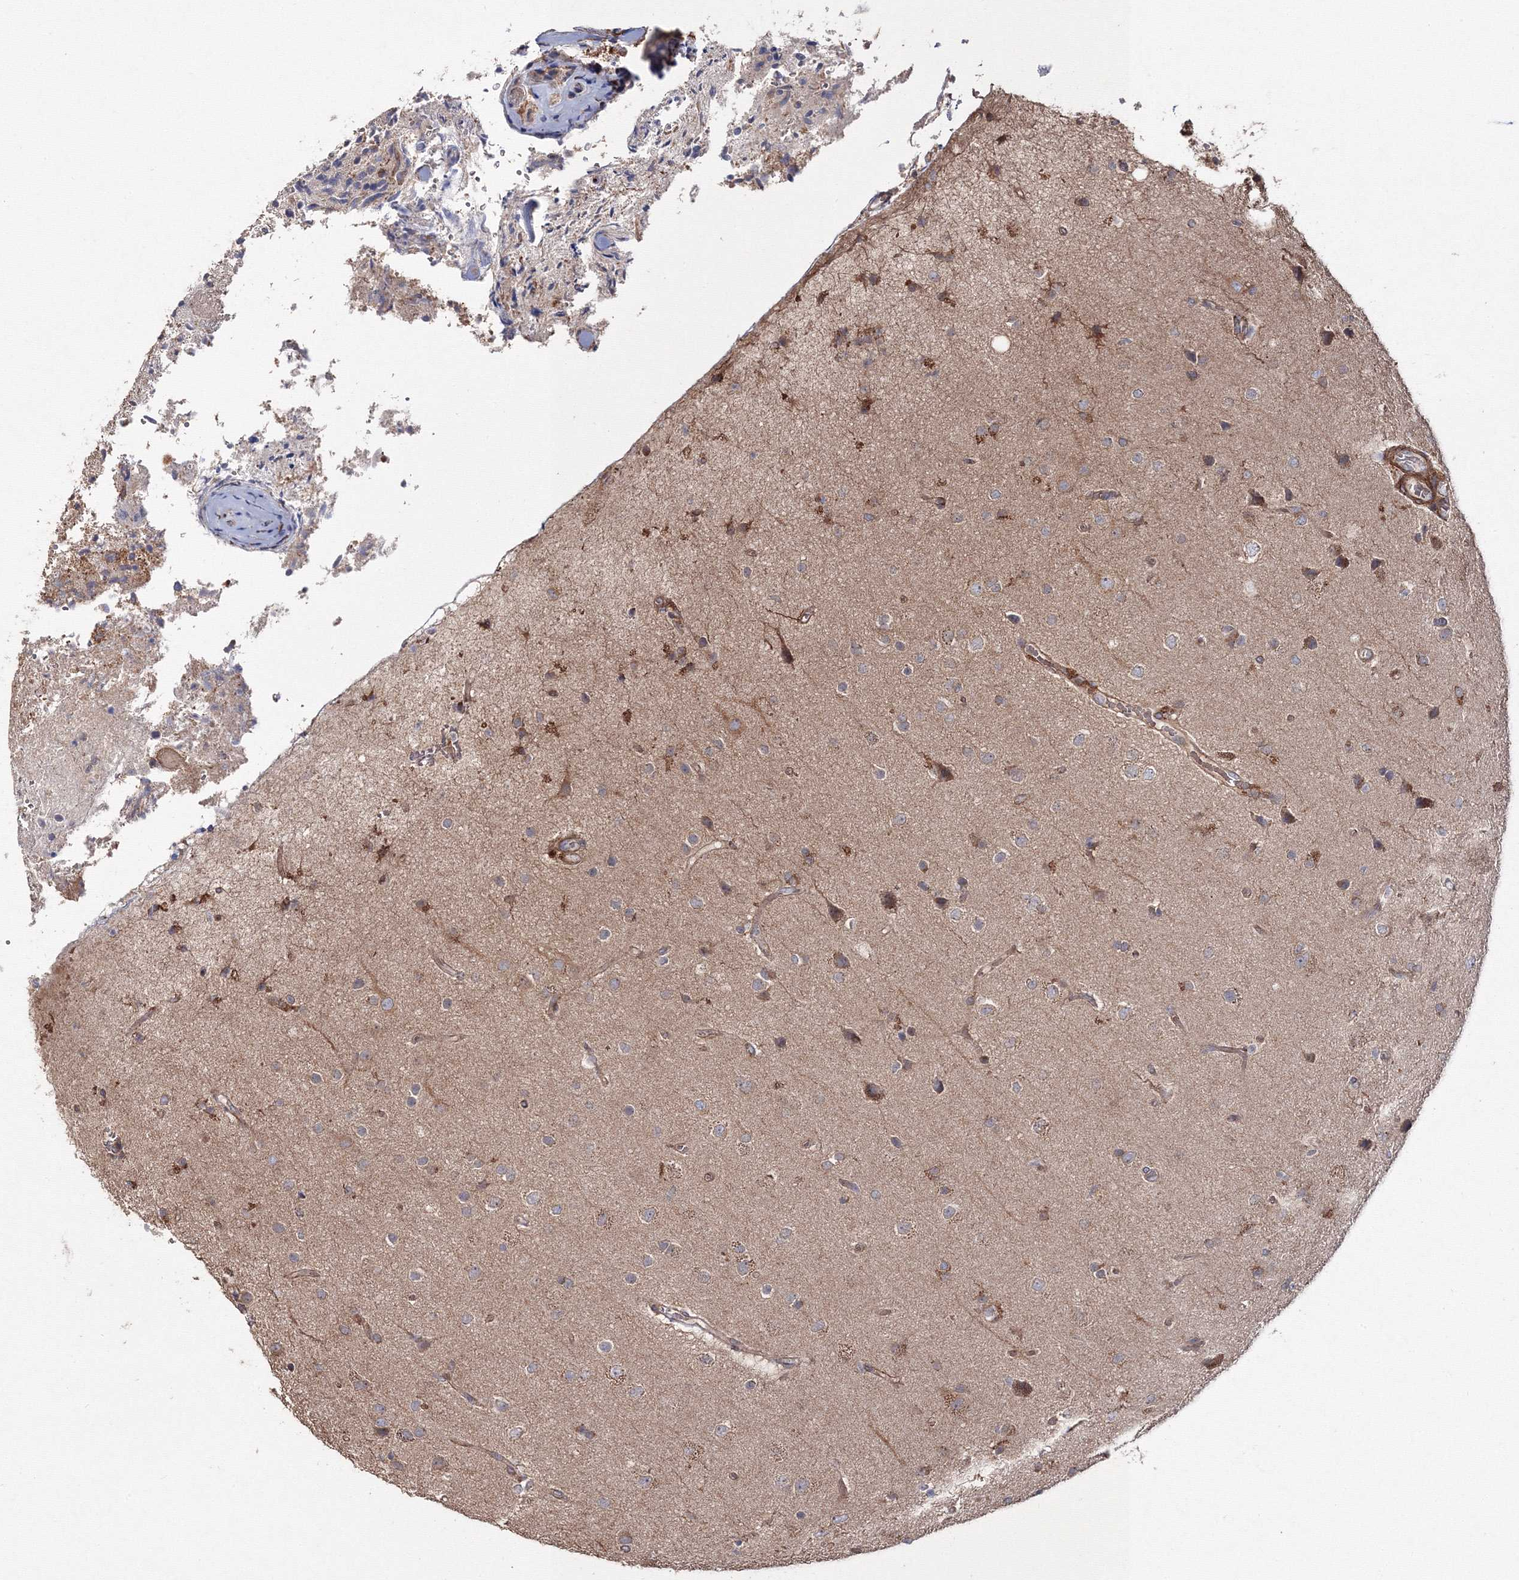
{"staining": {"intensity": "moderate", "quantity": "<25%", "location": "cytoplasmic/membranous"}, "tissue": "glioma", "cell_type": "Tumor cells", "image_type": "cancer", "snomed": [{"axis": "morphology", "description": "Glioma, malignant, High grade"}, {"axis": "topography", "description": "Brain"}], "caption": "Immunohistochemical staining of human glioma exhibits low levels of moderate cytoplasmic/membranous protein positivity in about <25% of tumor cells. Nuclei are stained in blue.", "gene": "DDO", "patient": {"sex": "male", "age": 72}}